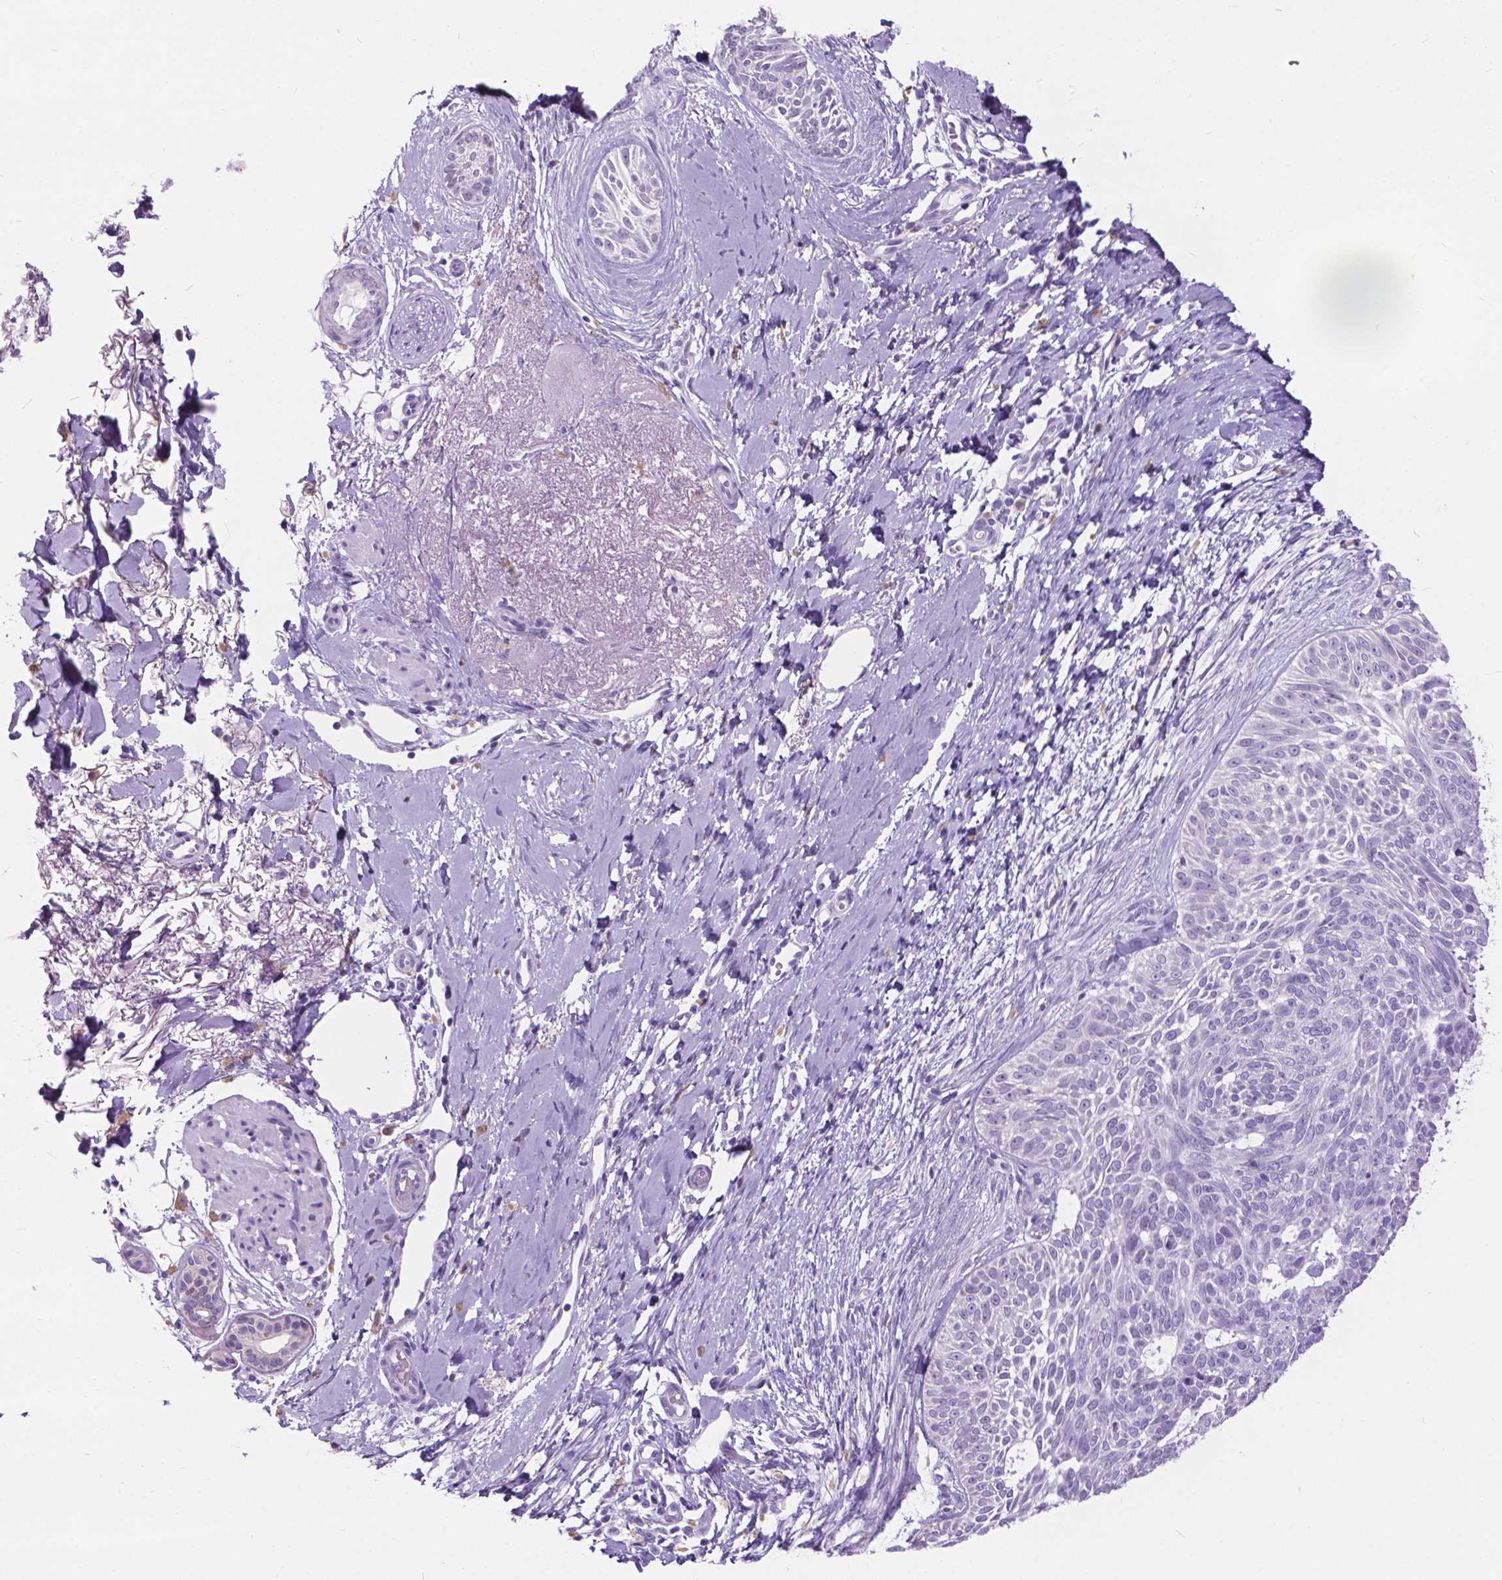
{"staining": {"intensity": "negative", "quantity": "none", "location": "none"}, "tissue": "skin cancer", "cell_type": "Tumor cells", "image_type": "cancer", "snomed": [{"axis": "morphology", "description": "Normal tissue, NOS"}, {"axis": "morphology", "description": "Basal cell carcinoma"}, {"axis": "topography", "description": "Skin"}], "caption": "The IHC histopathology image has no significant positivity in tumor cells of skin cancer (basal cell carcinoma) tissue.", "gene": "BSND", "patient": {"sex": "male", "age": 84}}